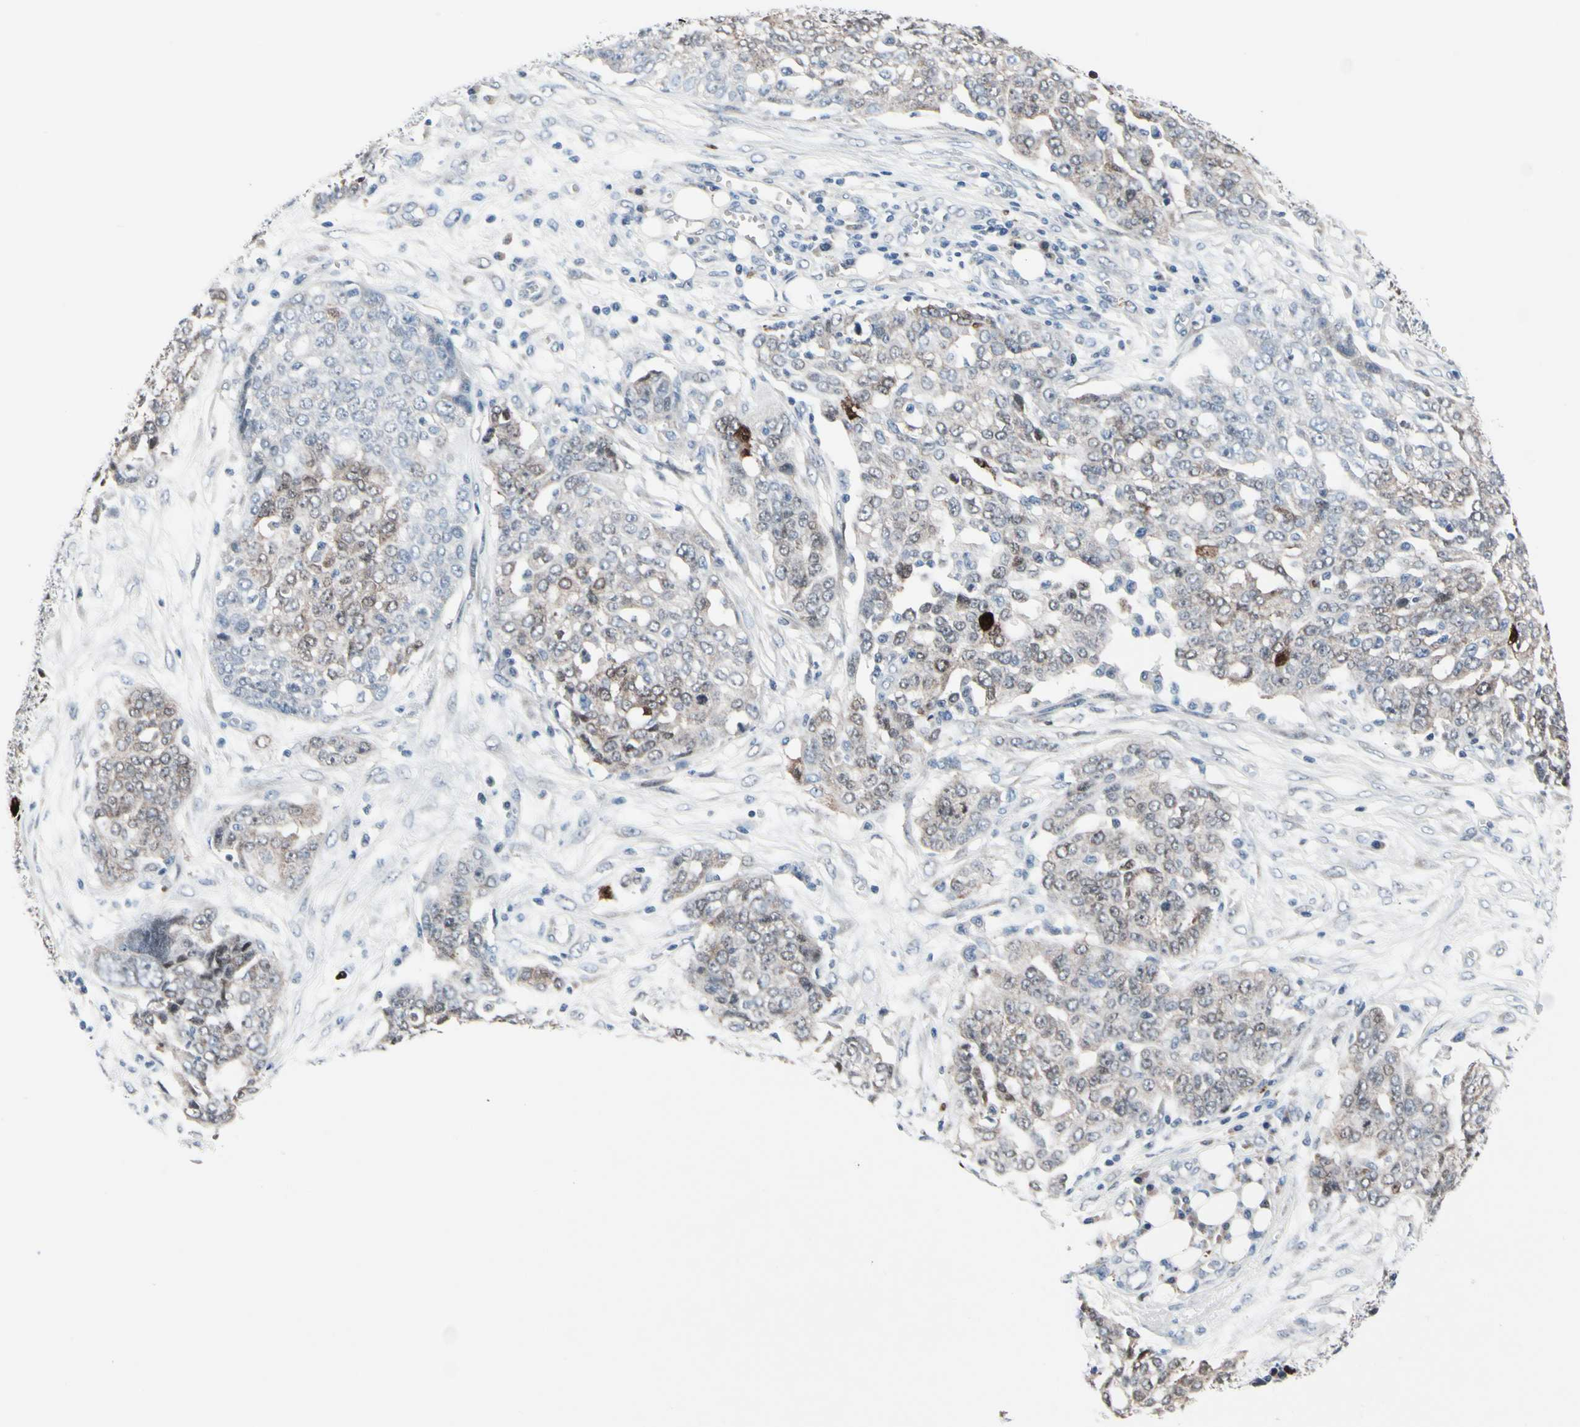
{"staining": {"intensity": "strong", "quantity": "<25%", "location": "cytoplasmic/membranous,nuclear"}, "tissue": "ovarian cancer", "cell_type": "Tumor cells", "image_type": "cancer", "snomed": [{"axis": "morphology", "description": "Cystadenocarcinoma, serous, NOS"}, {"axis": "topography", "description": "Soft tissue"}, {"axis": "topography", "description": "Ovary"}], "caption": "Tumor cells demonstrate strong cytoplasmic/membranous and nuclear expression in approximately <25% of cells in ovarian cancer (serous cystadenocarcinoma). (DAB (3,3'-diaminobenzidine) = brown stain, brightfield microscopy at high magnification).", "gene": "TXN", "patient": {"sex": "female", "age": 57}}